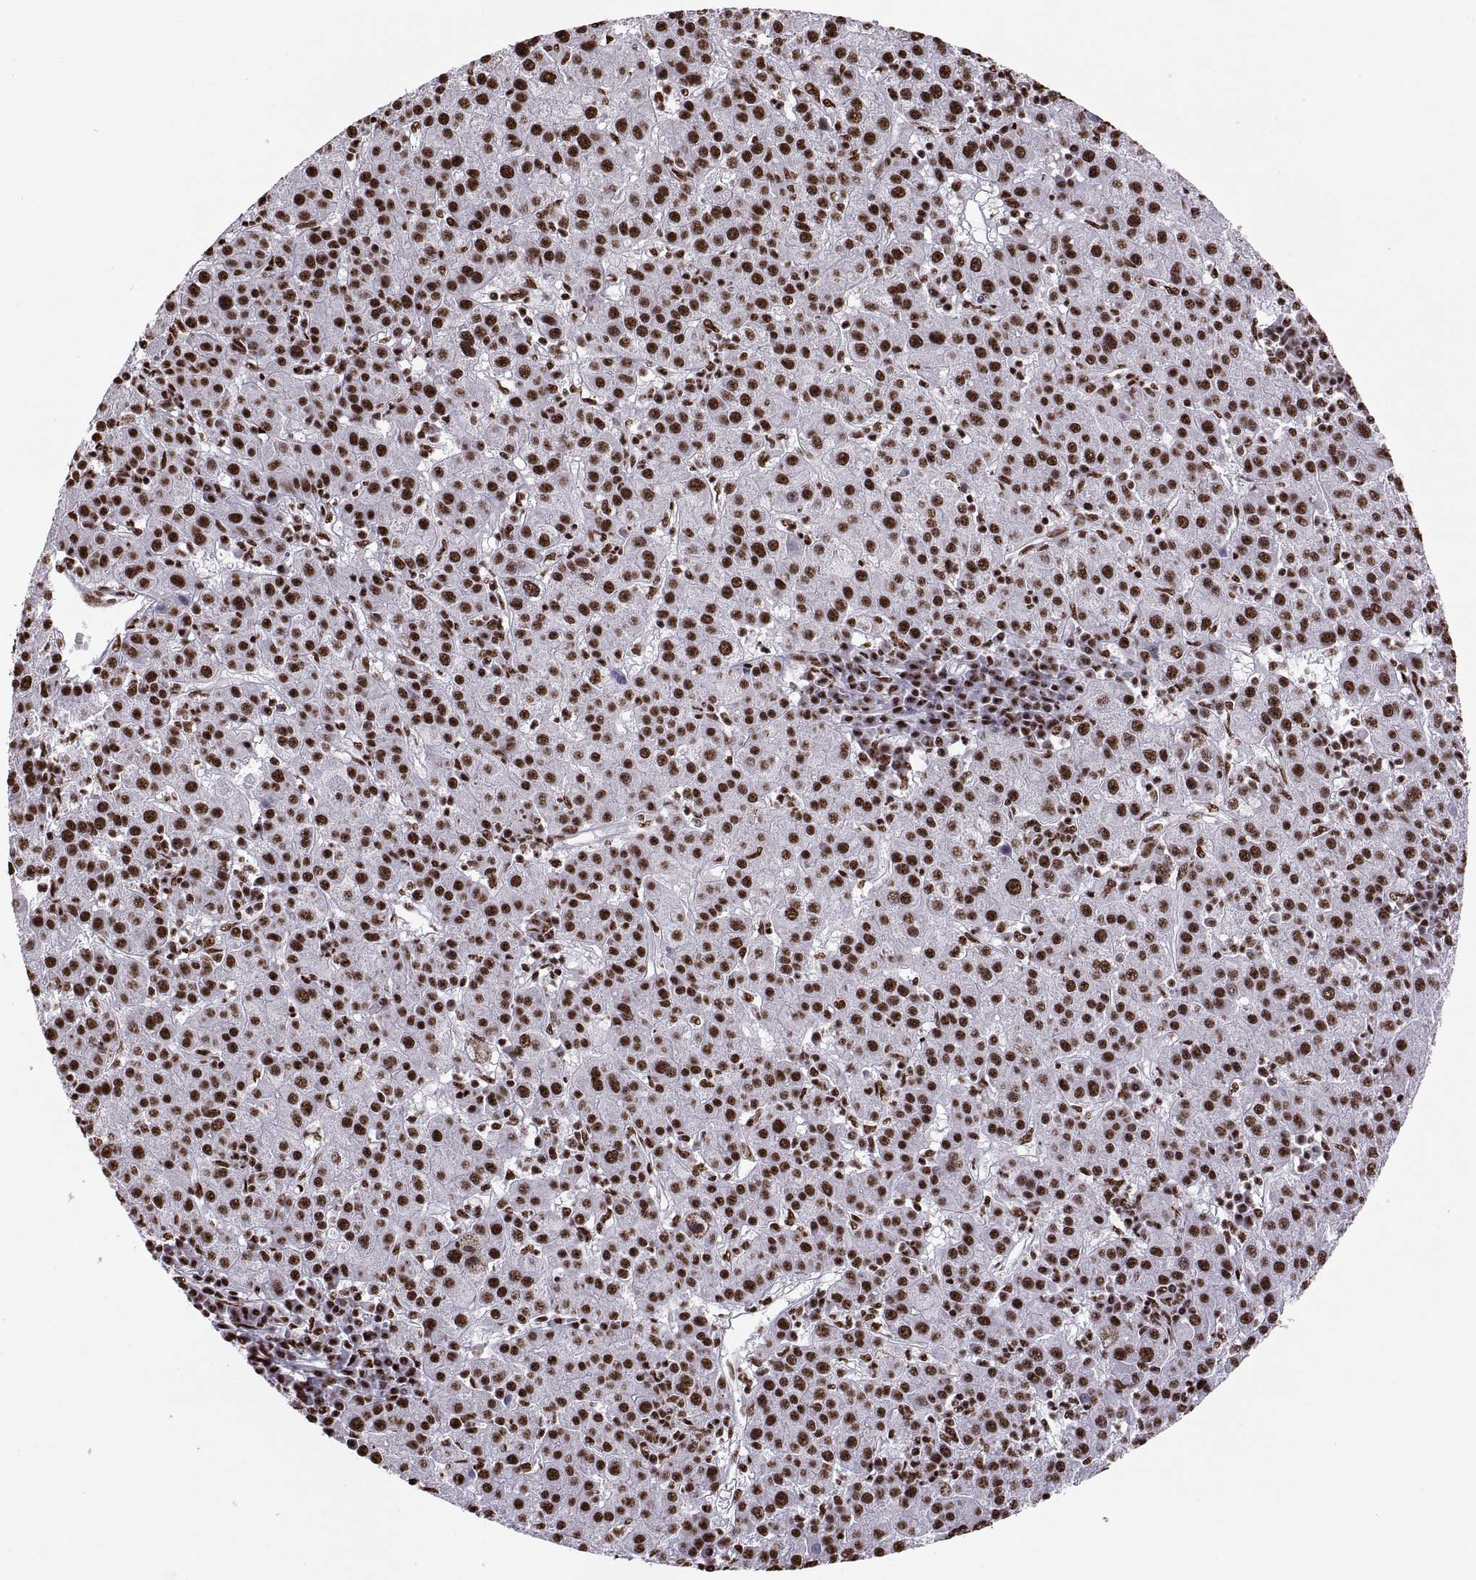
{"staining": {"intensity": "strong", "quantity": ">75%", "location": "nuclear"}, "tissue": "liver cancer", "cell_type": "Tumor cells", "image_type": "cancer", "snomed": [{"axis": "morphology", "description": "Carcinoma, Hepatocellular, NOS"}, {"axis": "topography", "description": "Liver"}], "caption": "Liver cancer (hepatocellular carcinoma) tissue demonstrates strong nuclear positivity in approximately >75% of tumor cells Using DAB (3,3'-diaminobenzidine) (brown) and hematoxylin (blue) stains, captured at high magnification using brightfield microscopy.", "gene": "SNAI1", "patient": {"sex": "female", "age": 60}}